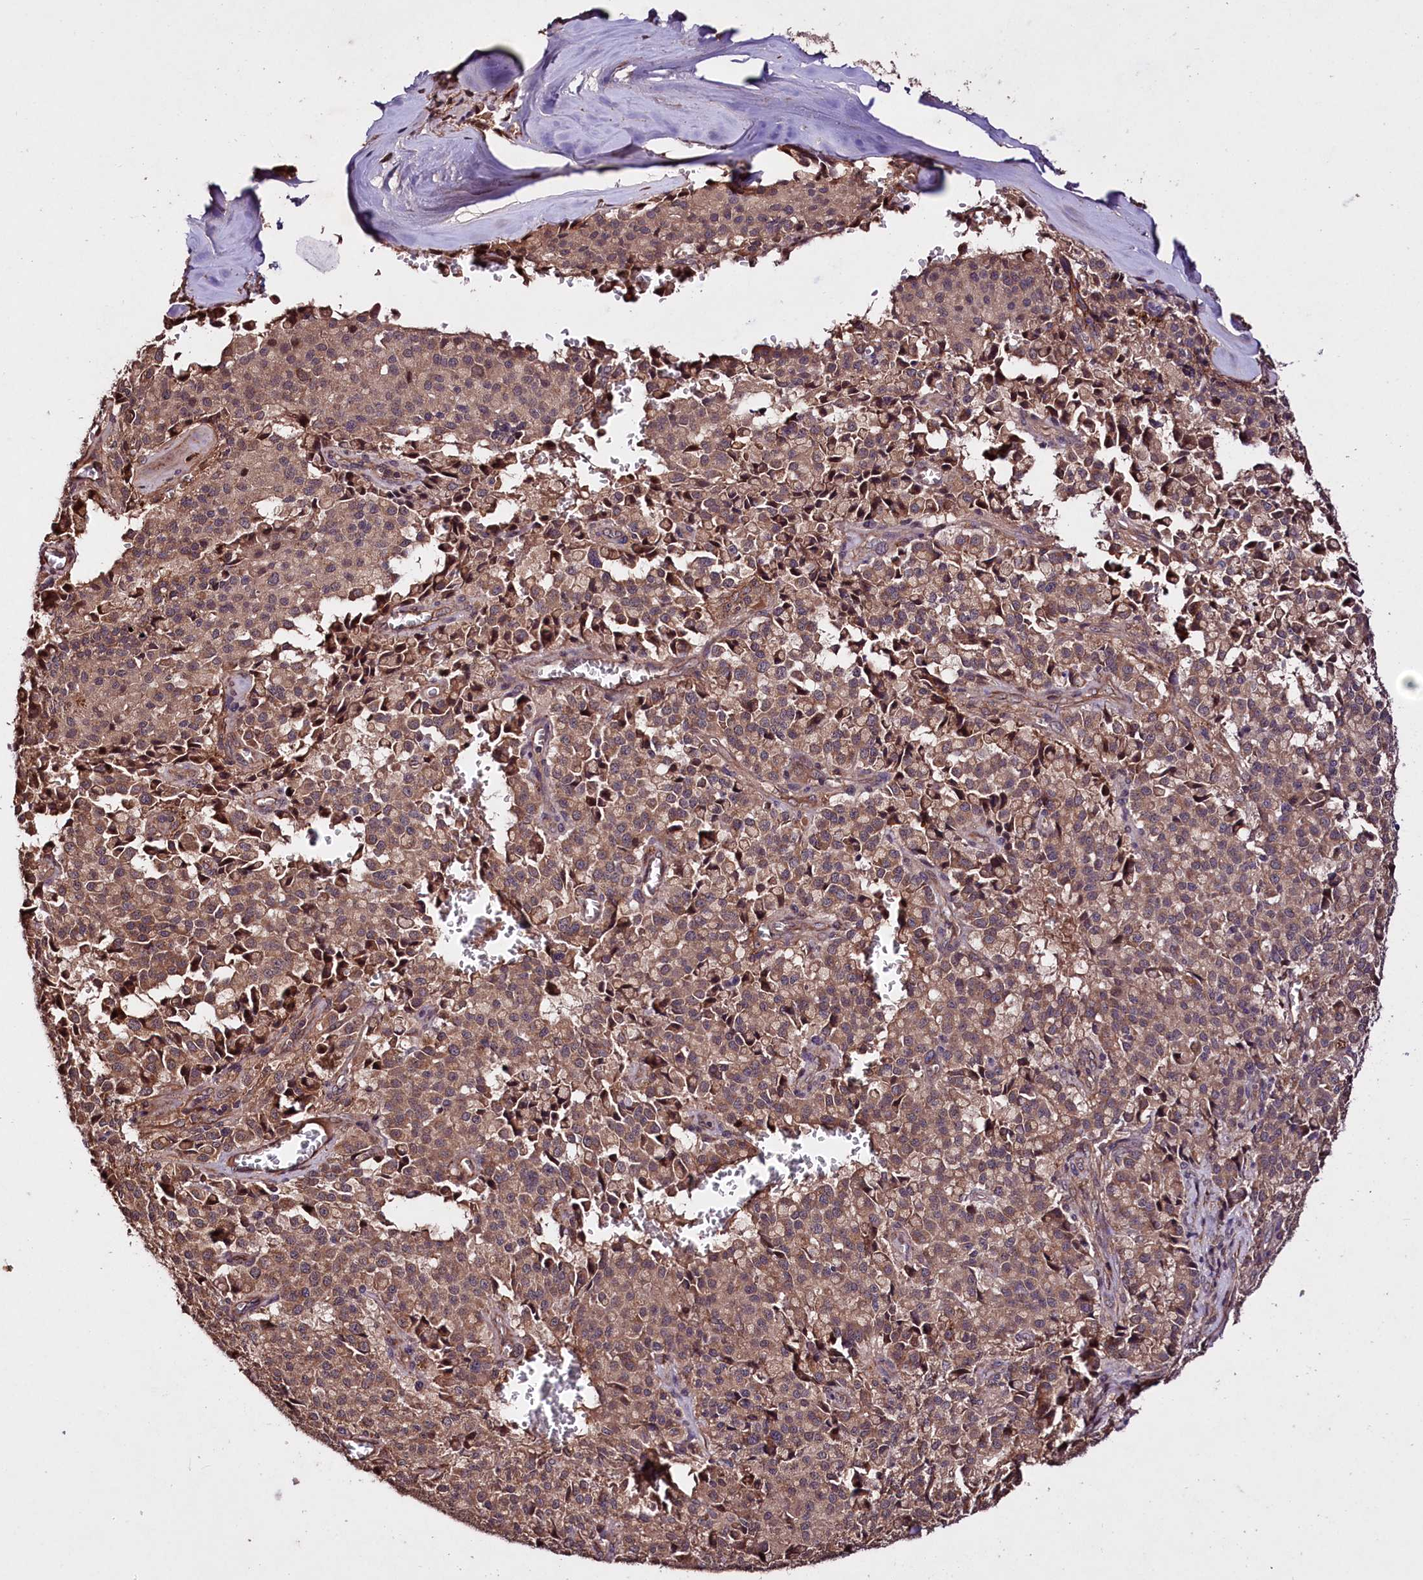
{"staining": {"intensity": "moderate", "quantity": ">75%", "location": "cytoplasmic/membranous"}, "tissue": "pancreatic cancer", "cell_type": "Tumor cells", "image_type": "cancer", "snomed": [{"axis": "morphology", "description": "Adenocarcinoma, NOS"}, {"axis": "topography", "description": "Pancreas"}], "caption": "Tumor cells exhibit moderate cytoplasmic/membranous staining in approximately >75% of cells in pancreatic adenocarcinoma.", "gene": "TNPO3", "patient": {"sex": "male", "age": 65}}